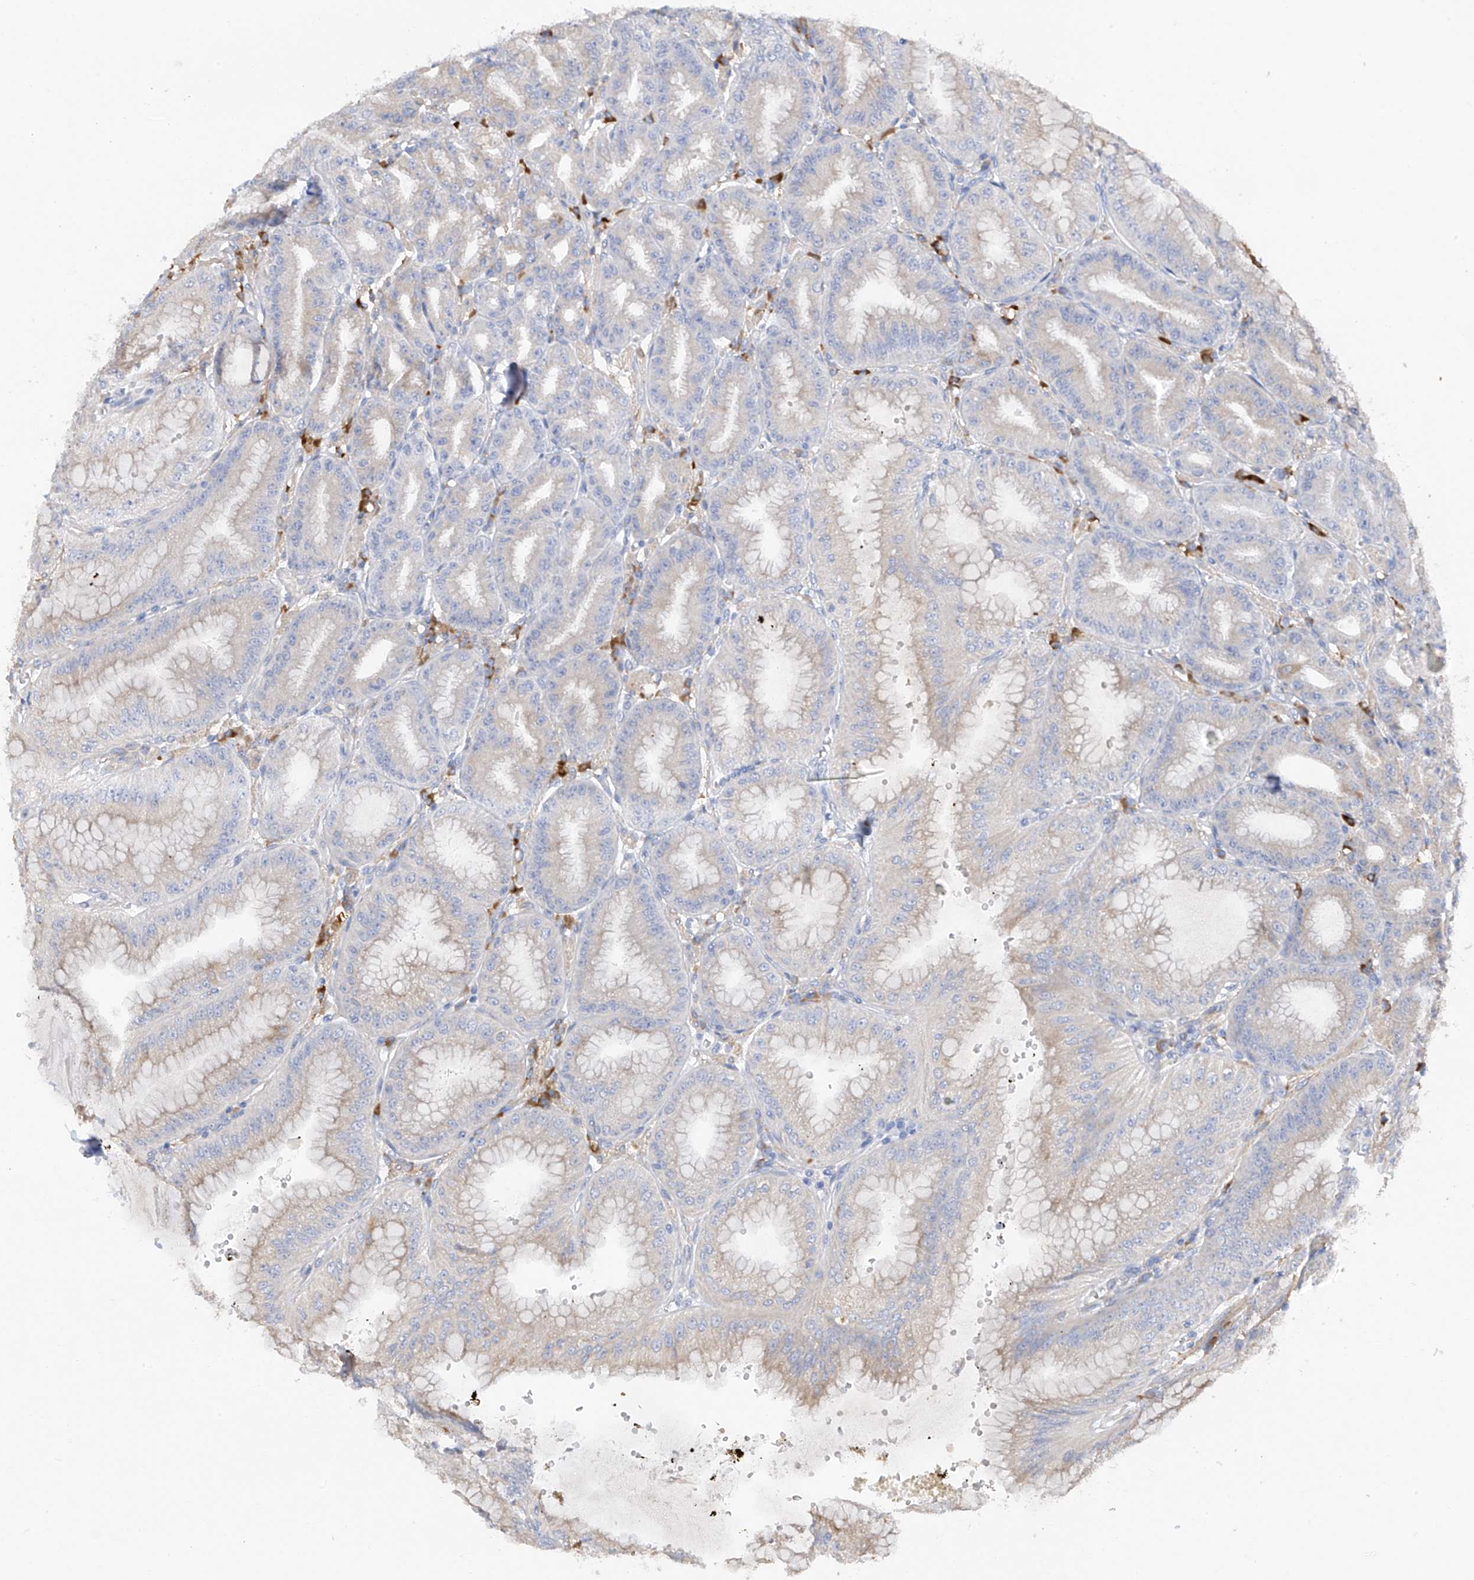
{"staining": {"intensity": "negative", "quantity": "none", "location": "none"}, "tissue": "stomach", "cell_type": "Glandular cells", "image_type": "normal", "snomed": [{"axis": "morphology", "description": "Normal tissue, NOS"}, {"axis": "topography", "description": "Stomach, lower"}], "caption": "The immunohistochemistry micrograph has no significant staining in glandular cells of stomach. (DAB IHC with hematoxylin counter stain).", "gene": "REC8", "patient": {"sex": "male", "age": 71}}